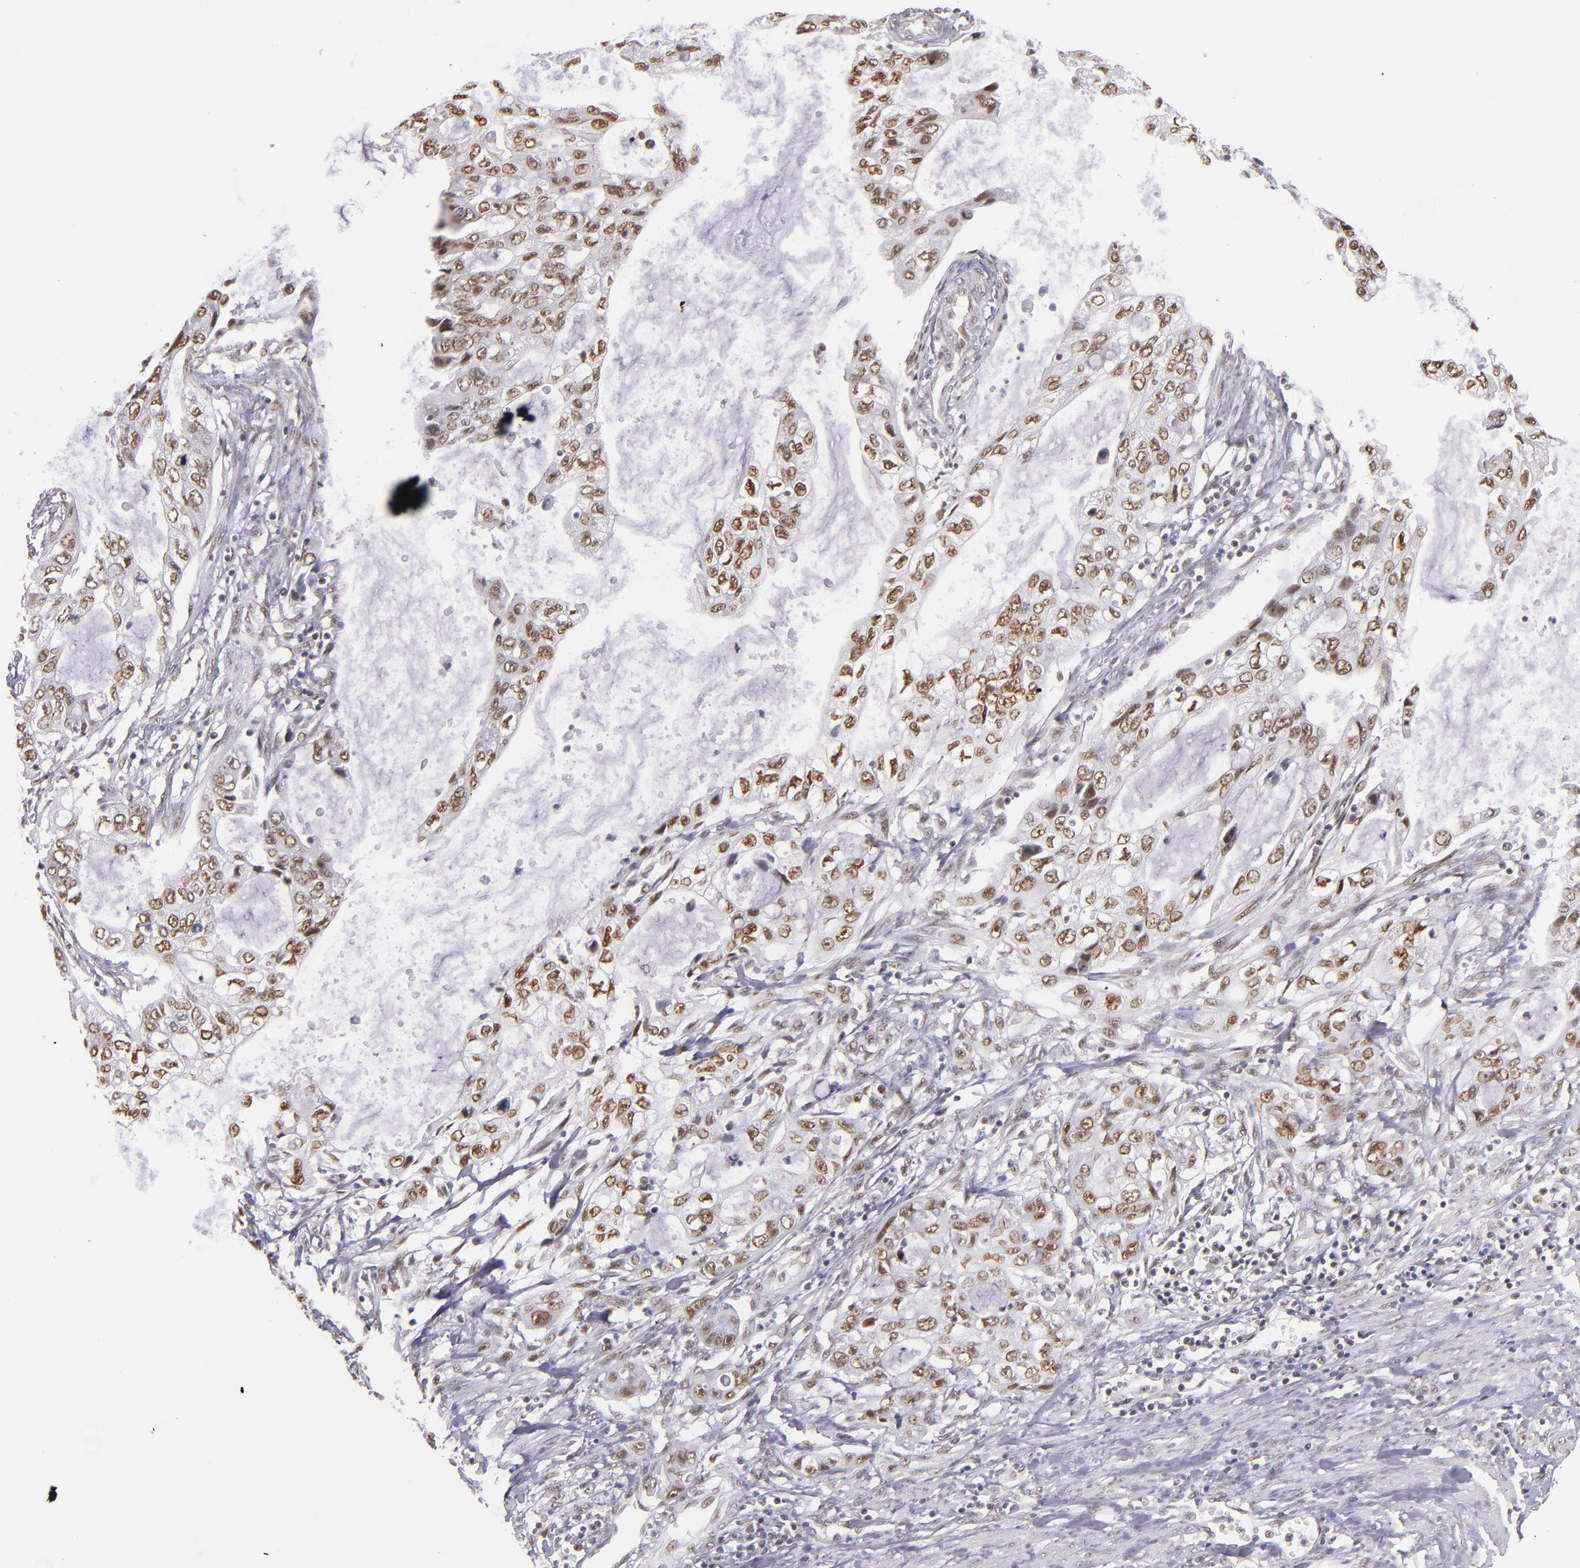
{"staining": {"intensity": "weak", "quantity": ">75%", "location": "nuclear"}, "tissue": "stomach cancer", "cell_type": "Tumor cells", "image_type": "cancer", "snomed": [{"axis": "morphology", "description": "Adenocarcinoma, NOS"}, {"axis": "topography", "description": "Stomach, upper"}], "caption": "DAB immunohistochemical staining of human stomach adenocarcinoma shows weak nuclear protein positivity in about >75% of tumor cells.", "gene": "NCOR2", "patient": {"sex": "female", "age": 52}}